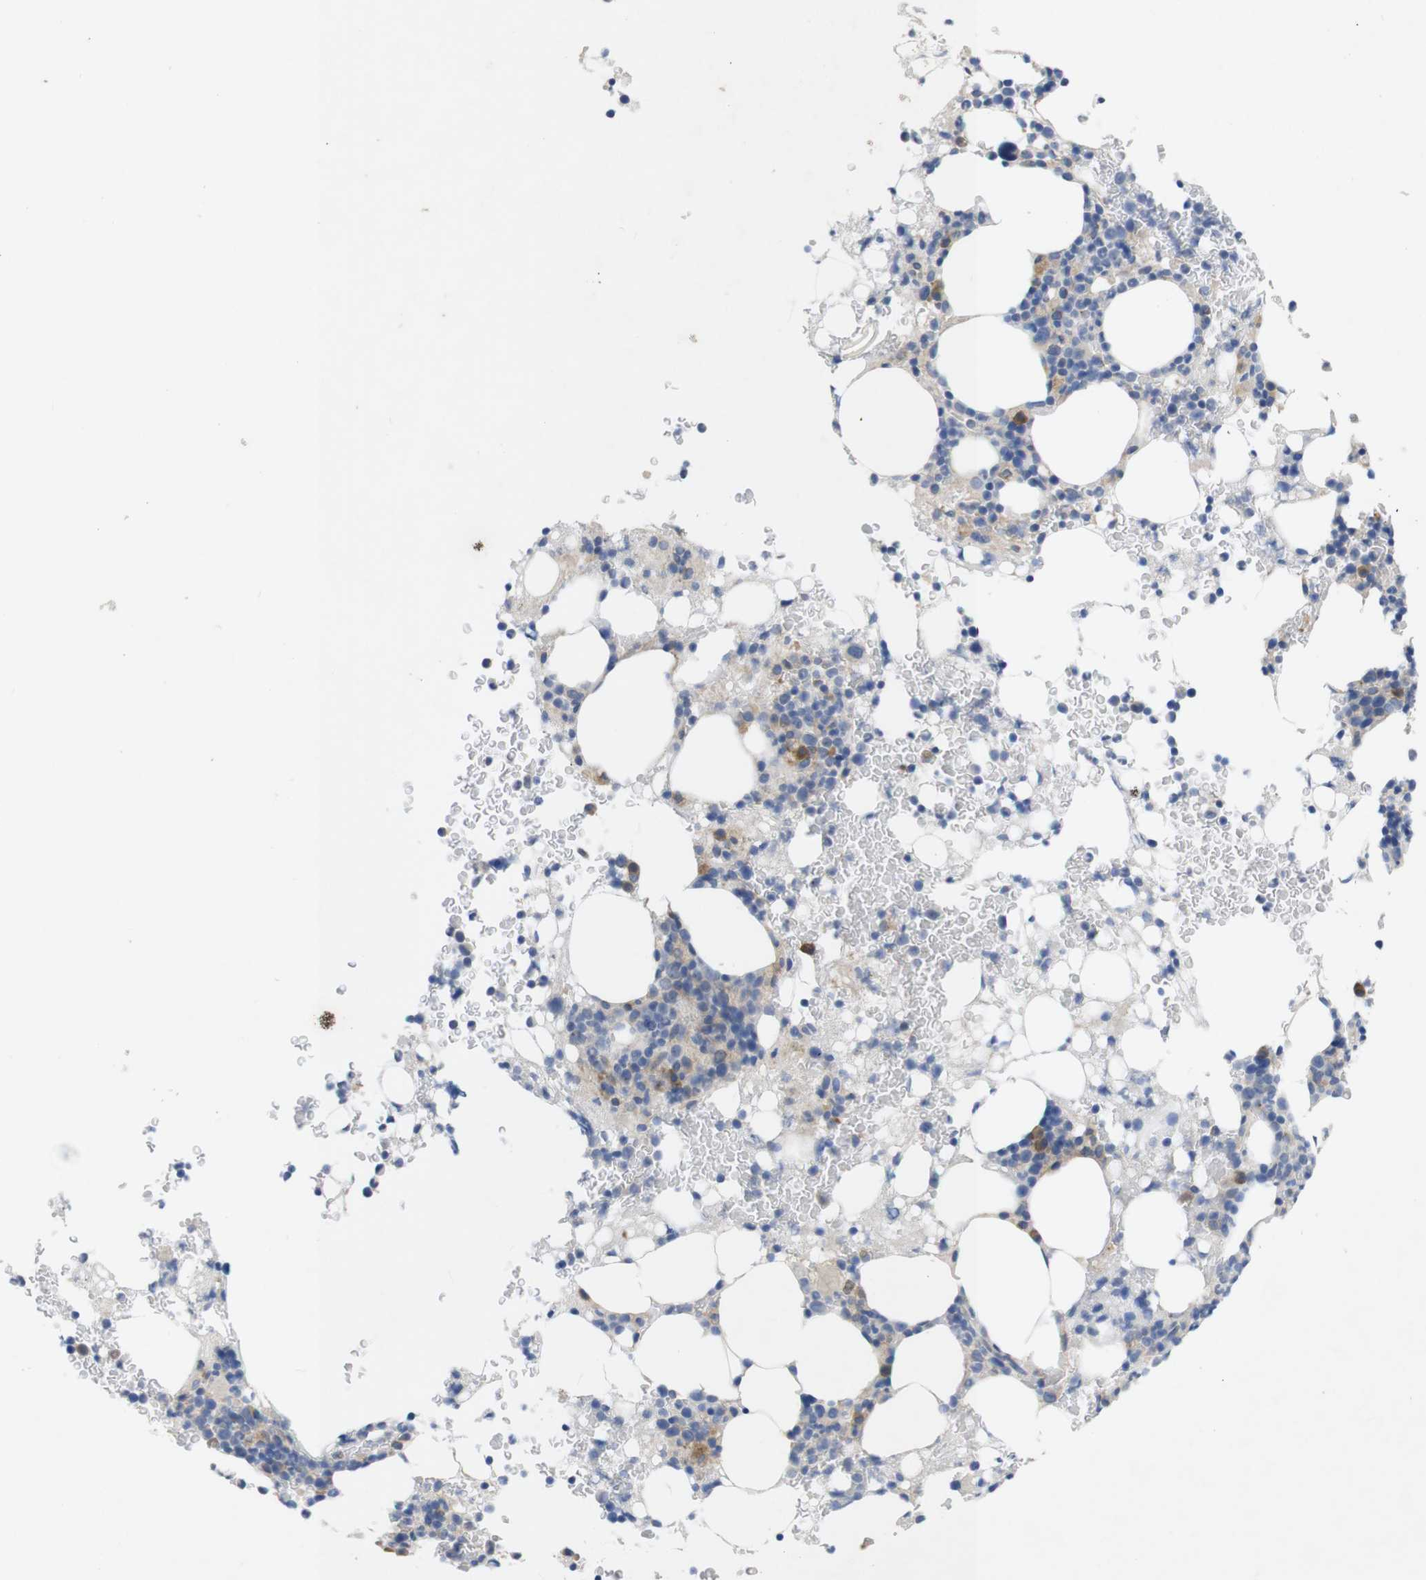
{"staining": {"intensity": "moderate", "quantity": "<25%", "location": "cytoplasmic/membranous"}, "tissue": "bone marrow", "cell_type": "Hematopoietic cells", "image_type": "normal", "snomed": [{"axis": "morphology", "description": "Normal tissue, NOS"}, {"axis": "morphology", "description": "Inflammation, NOS"}, {"axis": "topography", "description": "Bone marrow"}], "caption": "The histopathology image shows immunohistochemical staining of unremarkable bone marrow. There is moderate cytoplasmic/membranous staining is seen in approximately <25% of hematopoietic cells.", "gene": "BCAR3", "patient": {"sex": "female", "age": 84}}